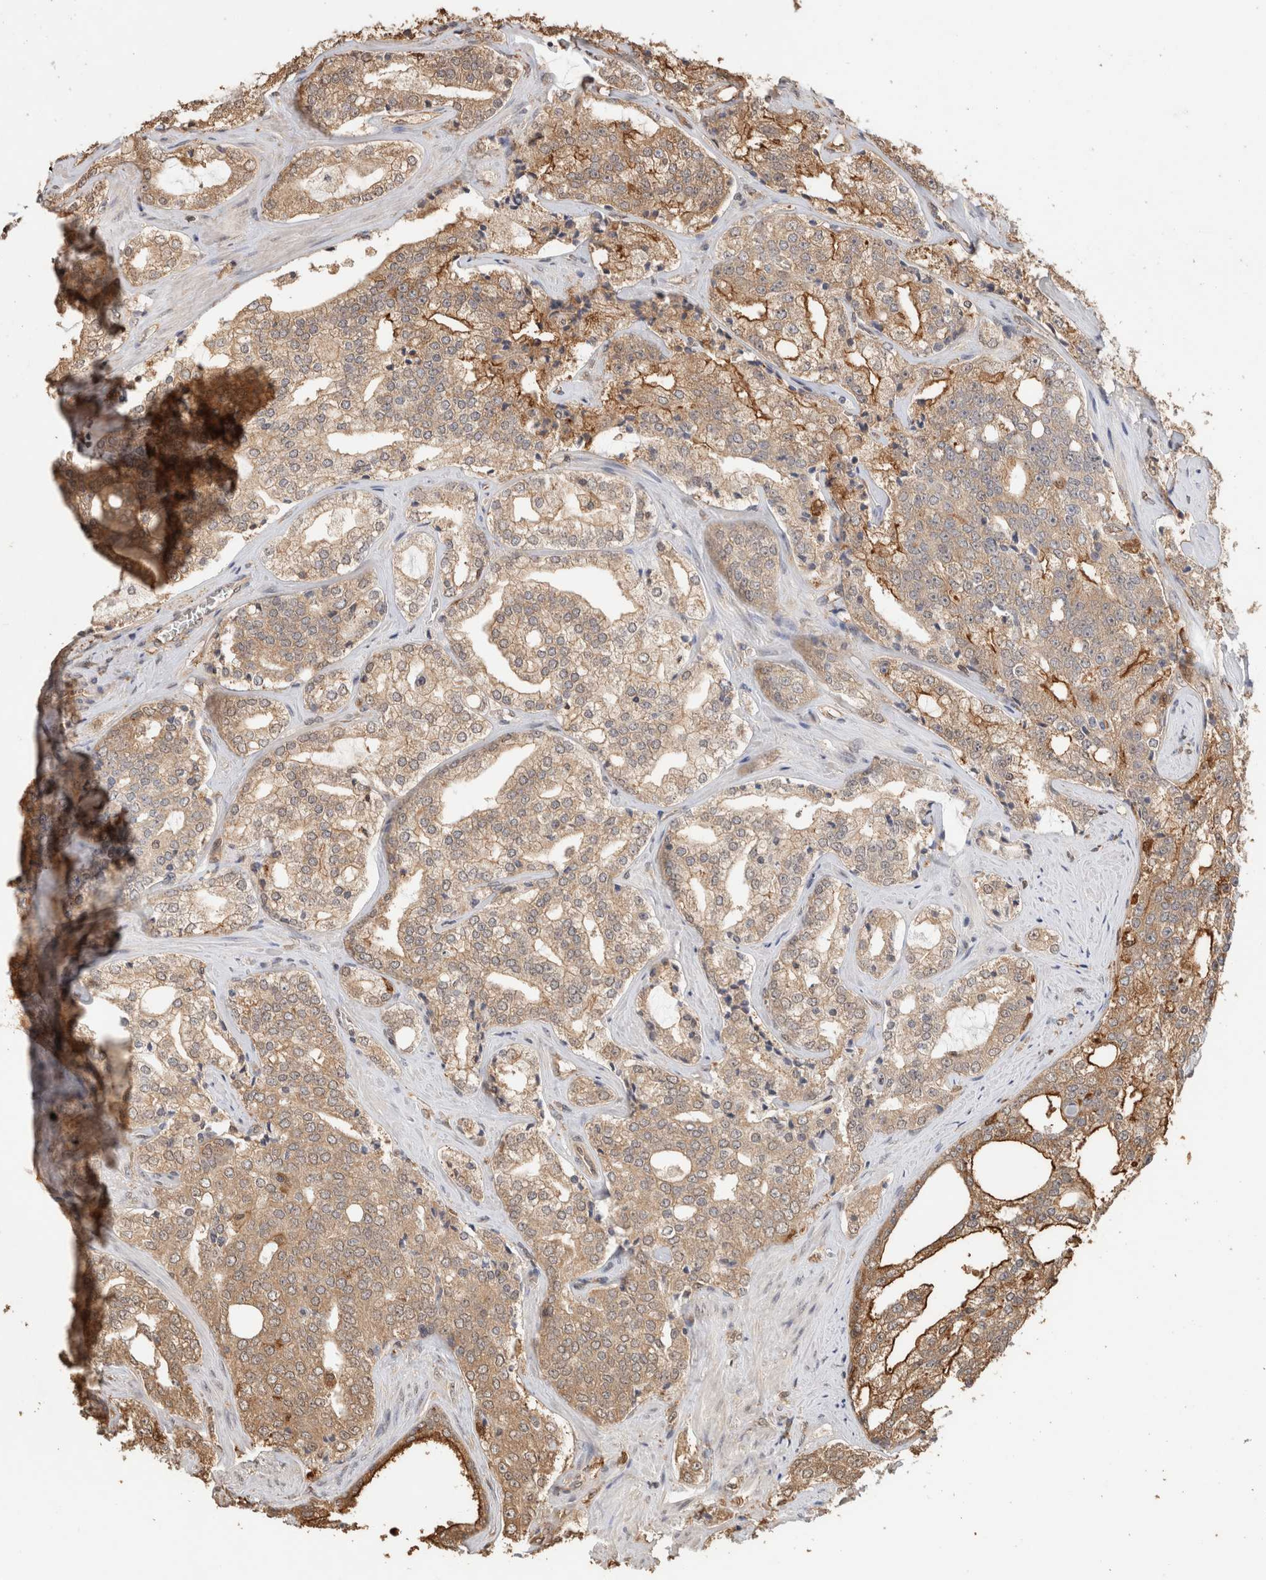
{"staining": {"intensity": "moderate", "quantity": ">75%", "location": "cytoplasmic/membranous"}, "tissue": "prostate cancer", "cell_type": "Tumor cells", "image_type": "cancer", "snomed": [{"axis": "morphology", "description": "Adenocarcinoma, High grade"}, {"axis": "topography", "description": "Prostate"}], "caption": "Immunohistochemistry (DAB (3,3'-diaminobenzidine)) staining of adenocarcinoma (high-grade) (prostate) reveals moderate cytoplasmic/membranous protein staining in about >75% of tumor cells.", "gene": "YWHAH", "patient": {"sex": "male", "age": 64}}